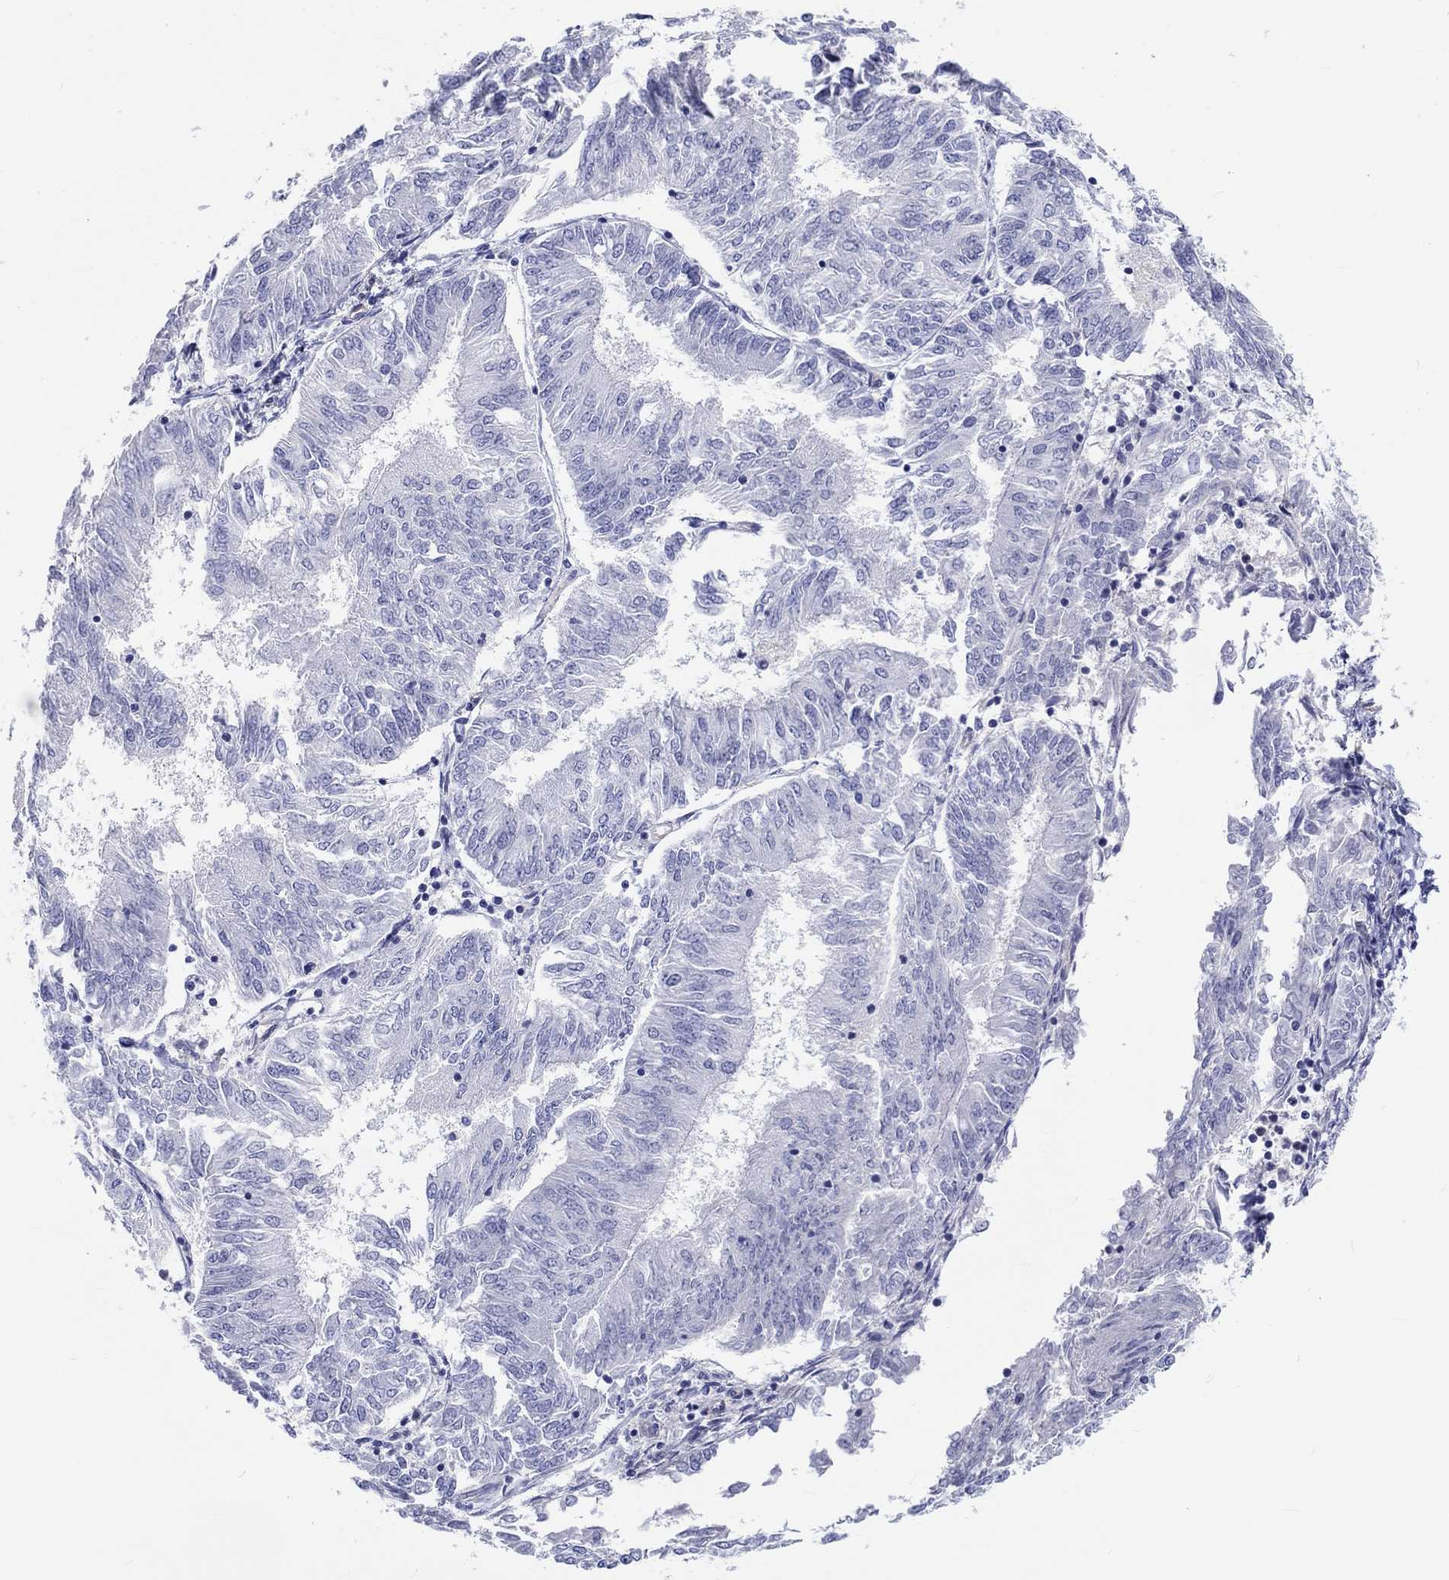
{"staining": {"intensity": "negative", "quantity": "none", "location": "none"}, "tissue": "endometrial cancer", "cell_type": "Tumor cells", "image_type": "cancer", "snomed": [{"axis": "morphology", "description": "Adenocarcinoma, NOS"}, {"axis": "topography", "description": "Endometrium"}], "caption": "This is an immunohistochemistry micrograph of adenocarcinoma (endometrial). There is no staining in tumor cells.", "gene": "CDY2B", "patient": {"sex": "female", "age": 58}}